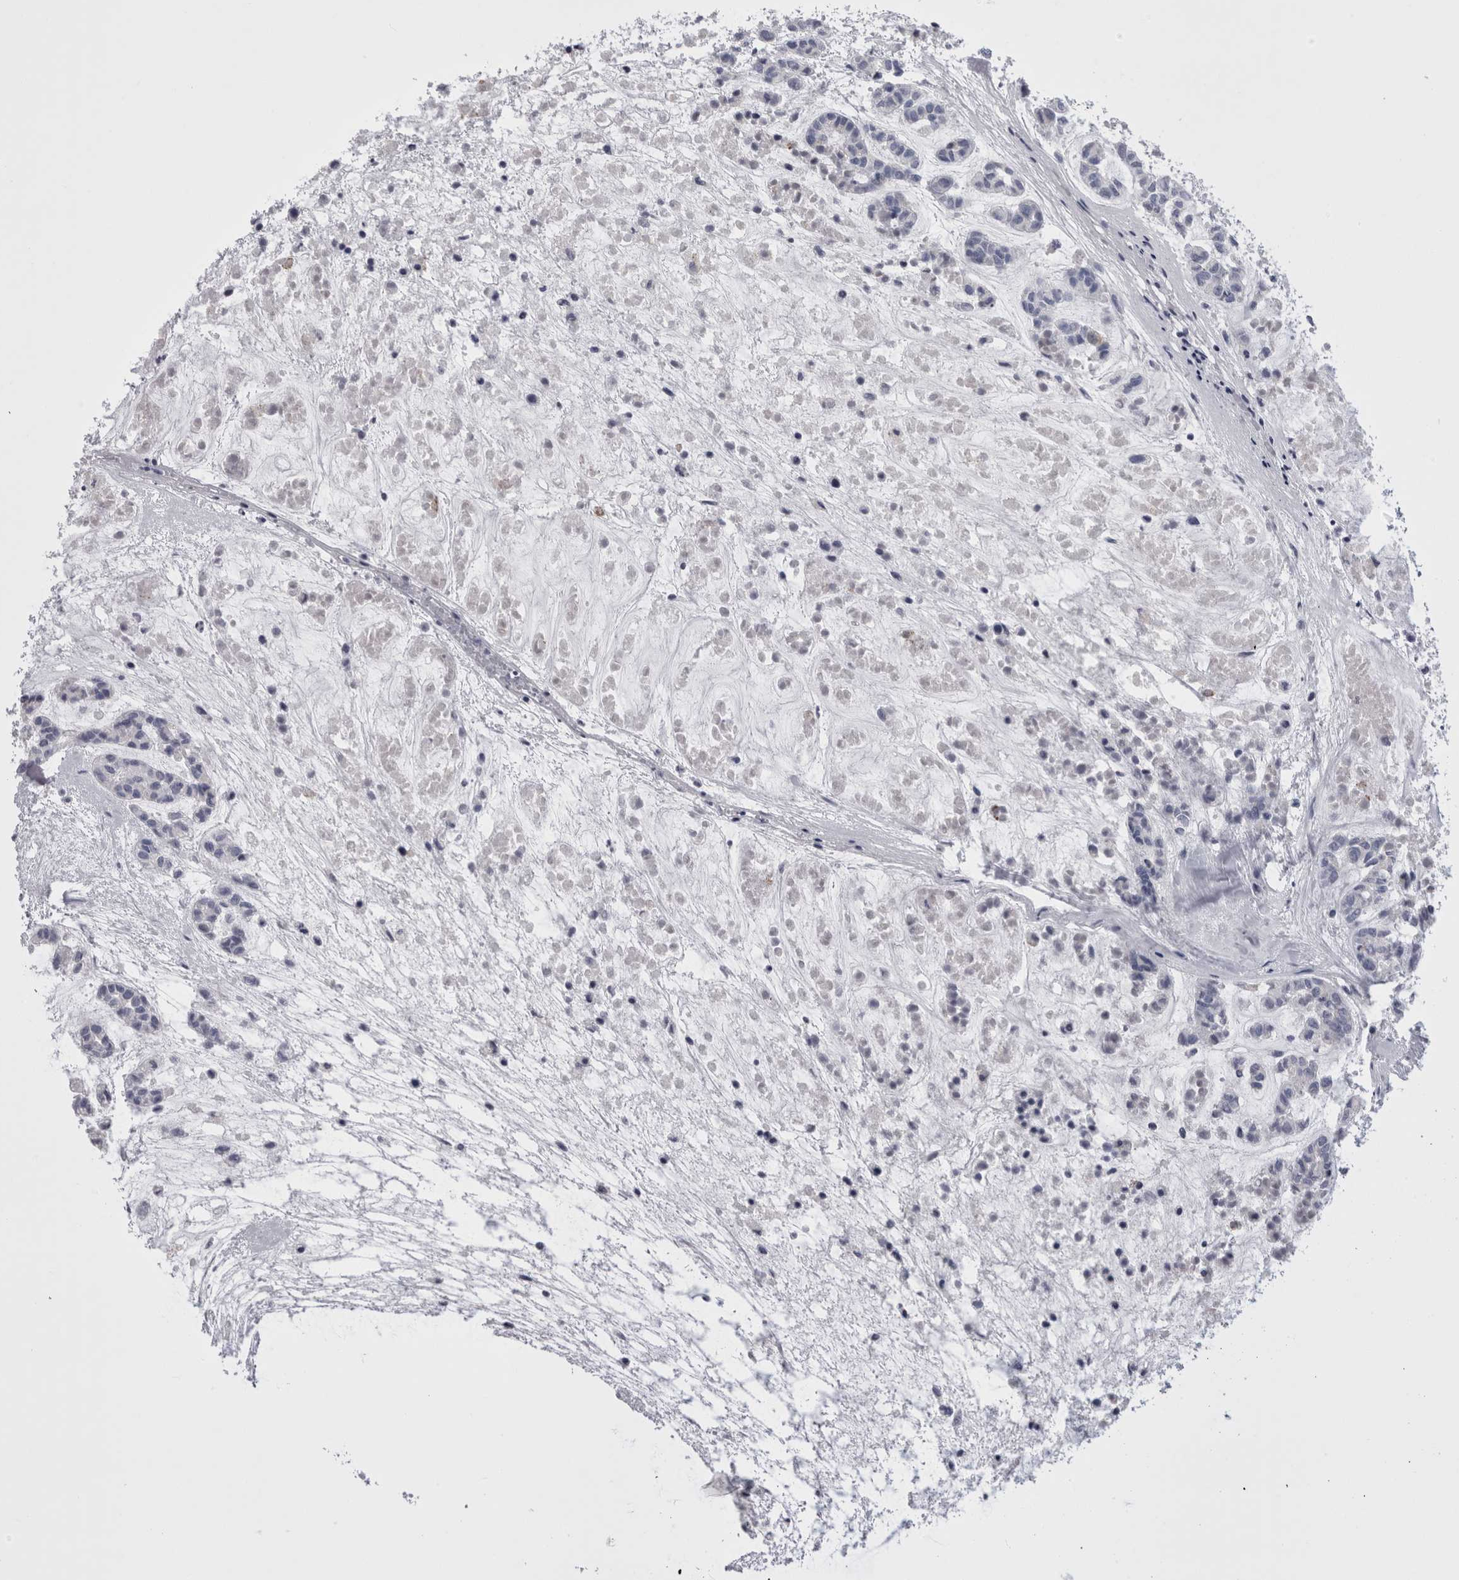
{"staining": {"intensity": "negative", "quantity": "none", "location": "none"}, "tissue": "head and neck cancer", "cell_type": "Tumor cells", "image_type": "cancer", "snomed": [{"axis": "morphology", "description": "Adenocarcinoma, NOS"}, {"axis": "morphology", "description": "Adenoma, NOS"}, {"axis": "topography", "description": "Head-Neck"}], "caption": "The micrograph demonstrates no significant positivity in tumor cells of head and neck adenocarcinoma.", "gene": "PWP2", "patient": {"sex": "female", "age": 55}}